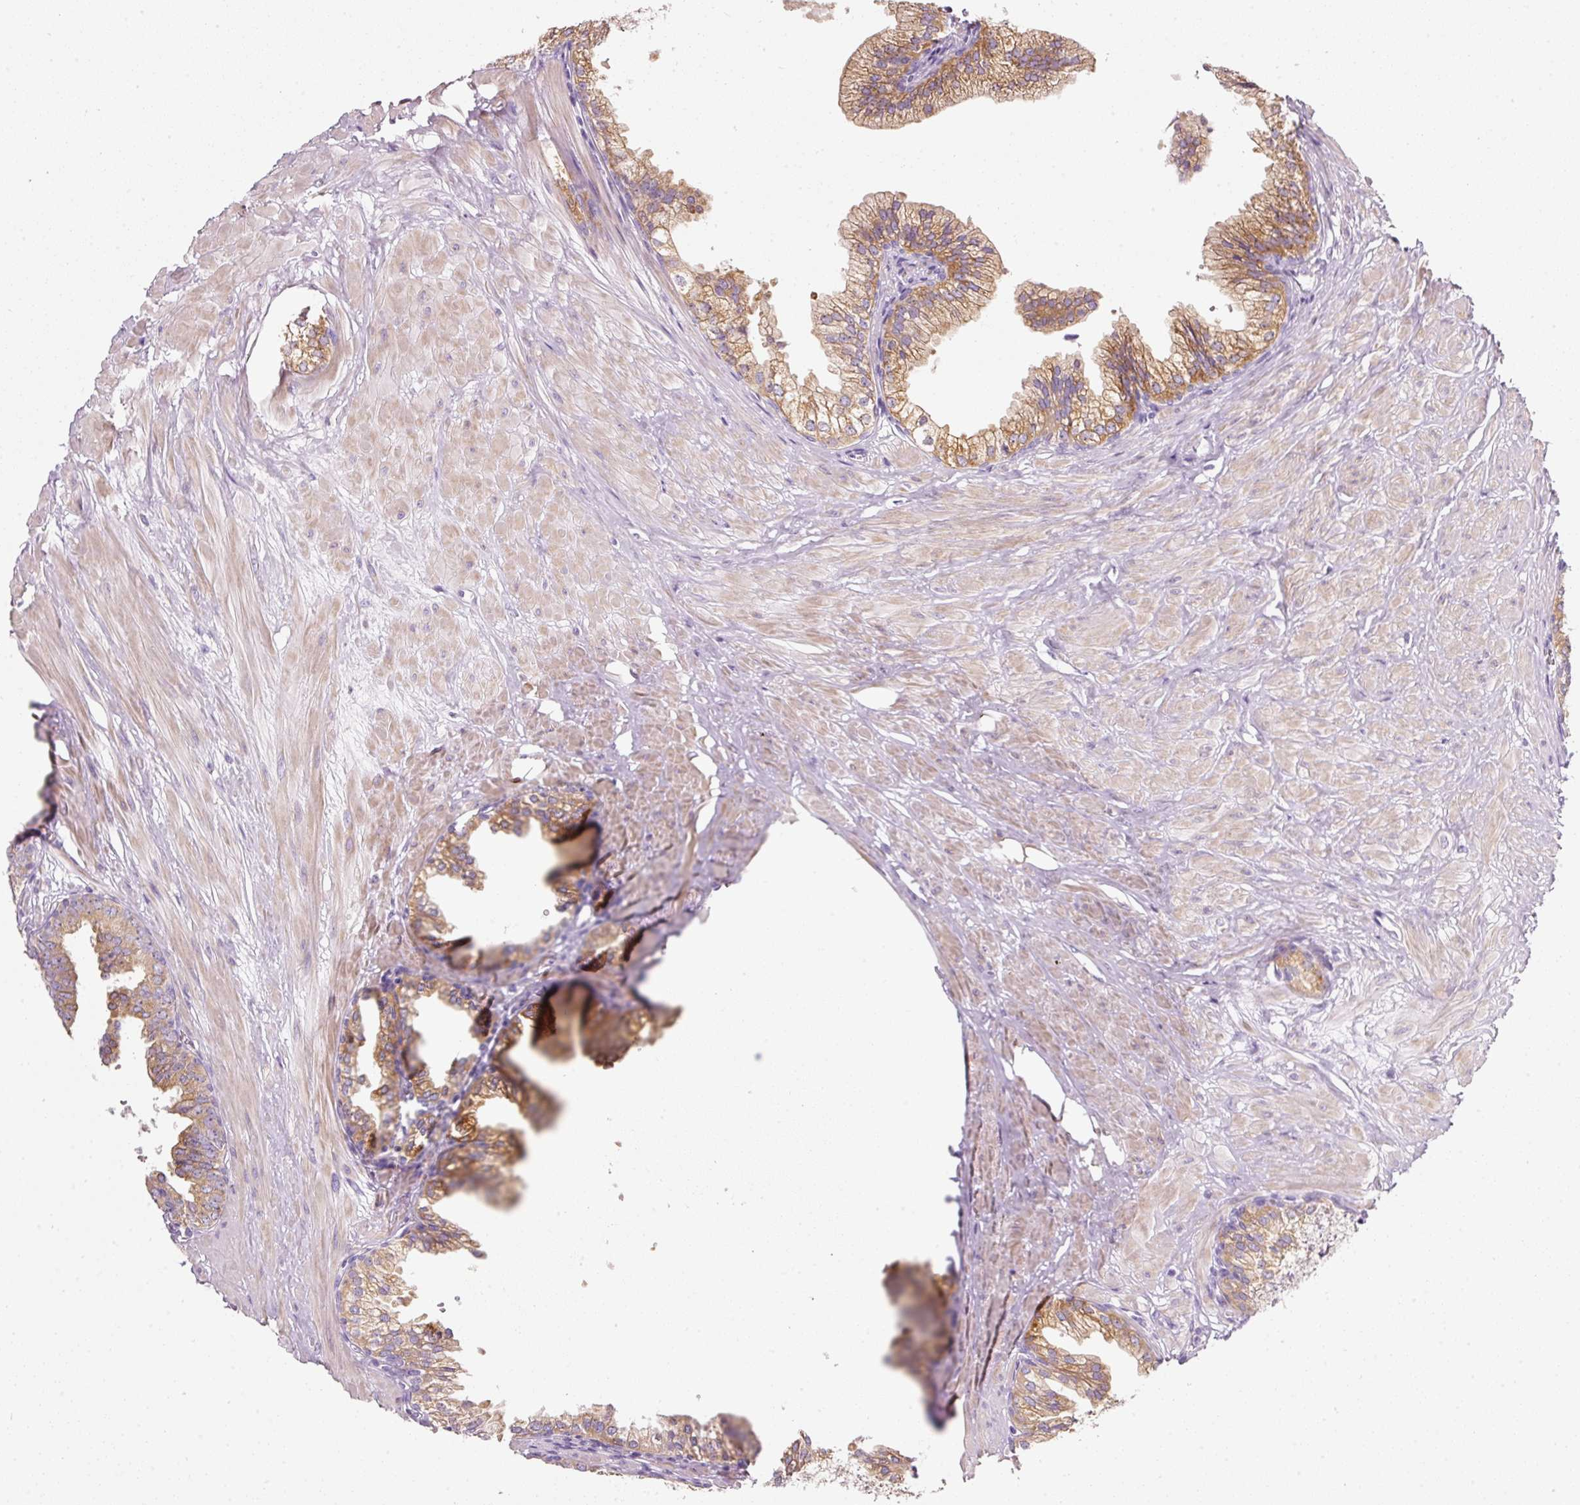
{"staining": {"intensity": "moderate", "quantity": ">75%", "location": "cytoplasmic/membranous"}, "tissue": "prostate", "cell_type": "Glandular cells", "image_type": "normal", "snomed": [{"axis": "morphology", "description": "Normal tissue, NOS"}, {"axis": "topography", "description": "Prostate"}, {"axis": "topography", "description": "Peripheral nerve tissue"}], "caption": "The image displays a brown stain indicating the presence of a protein in the cytoplasmic/membranous of glandular cells in prostate. (brown staining indicates protein expression, while blue staining denotes nuclei).", "gene": "PDXDC1", "patient": {"sex": "male", "age": 55}}